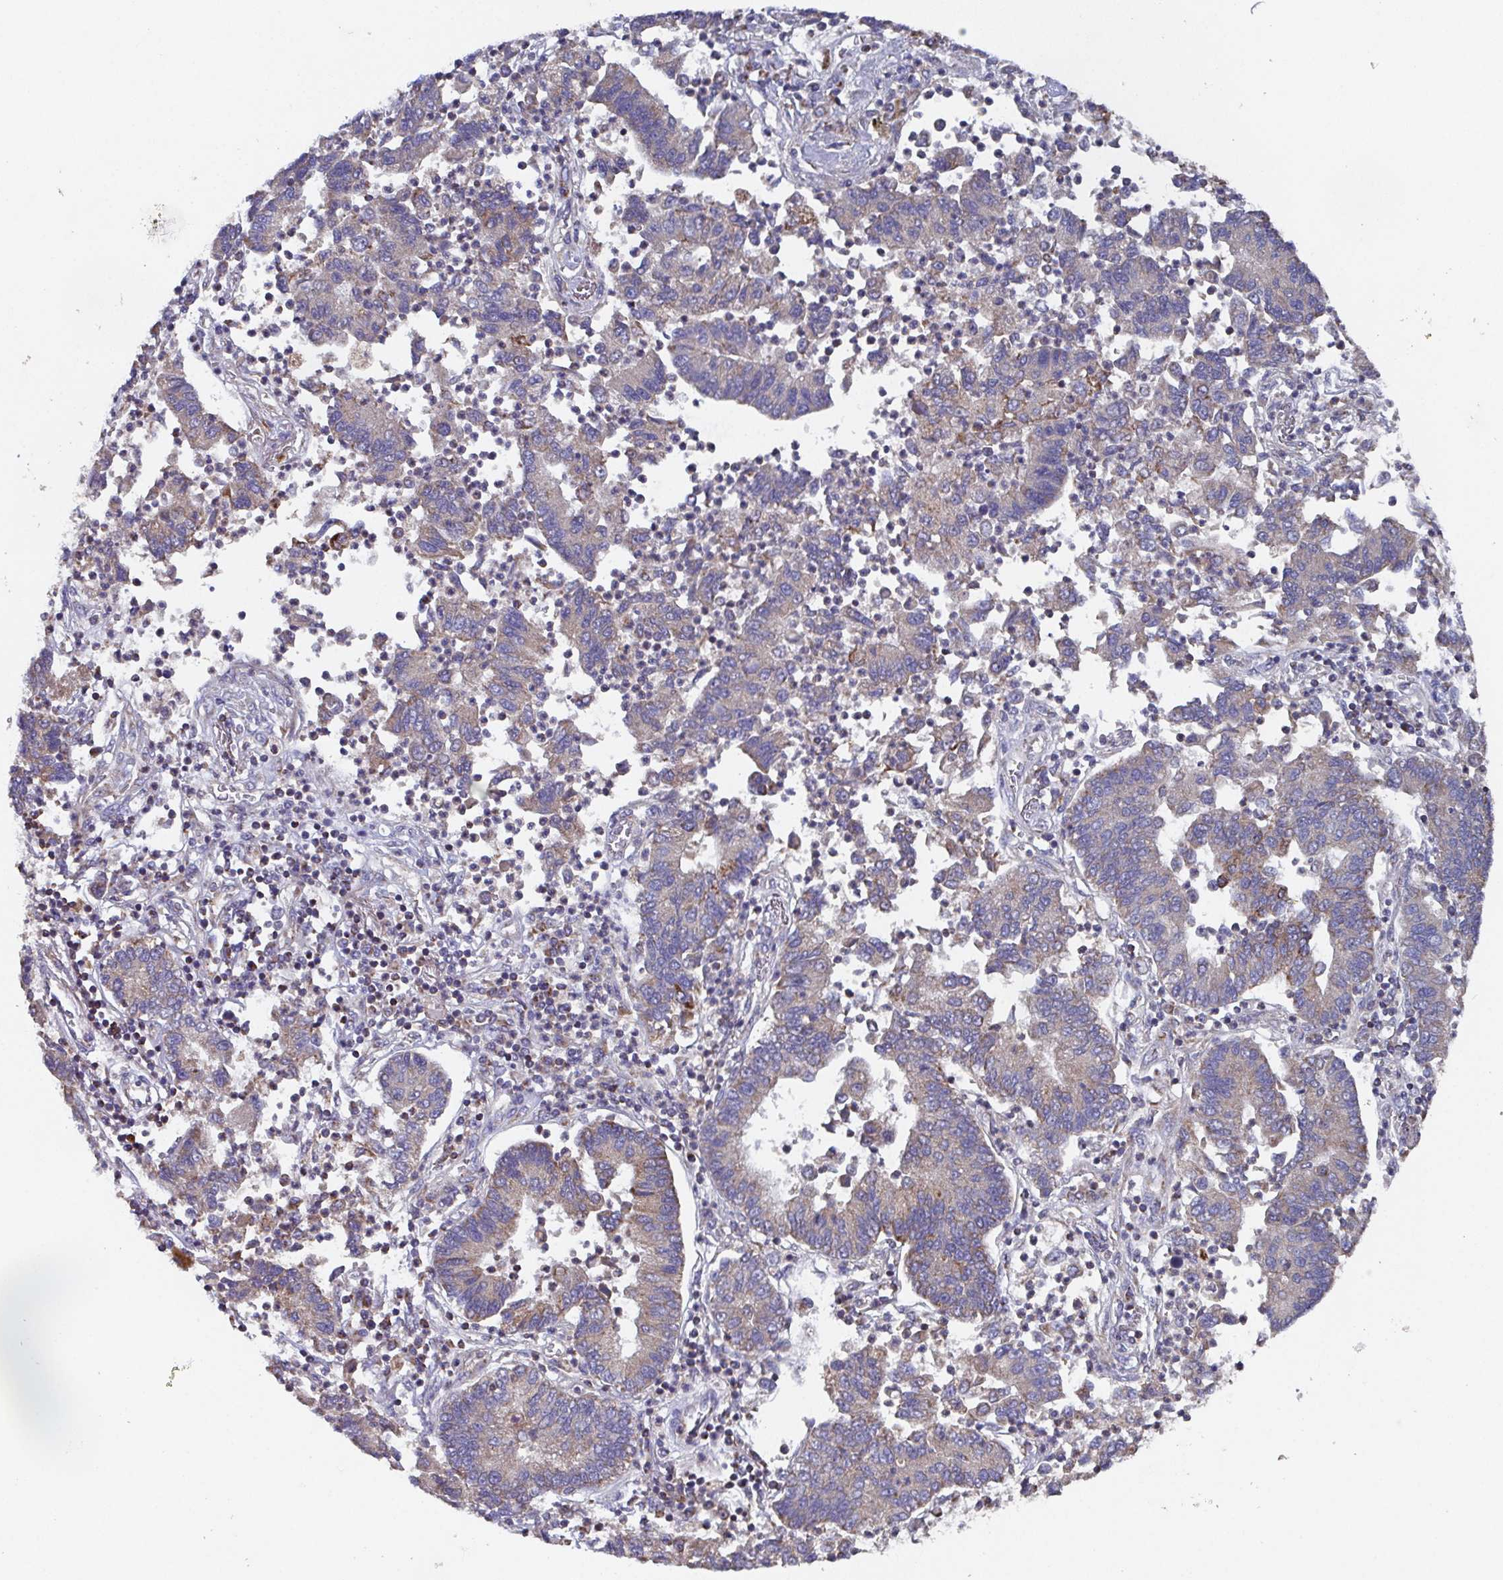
{"staining": {"intensity": "weak", "quantity": "<25%", "location": "cytoplasmic/membranous"}, "tissue": "lung cancer", "cell_type": "Tumor cells", "image_type": "cancer", "snomed": [{"axis": "morphology", "description": "Adenocarcinoma, NOS"}, {"axis": "topography", "description": "Lung"}], "caption": "DAB immunohistochemical staining of lung adenocarcinoma reveals no significant positivity in tumor cells. (DAB IHC, high magnification).", "gene": "MT-ND3", "patient": {"sex": "female", "age": 57}}